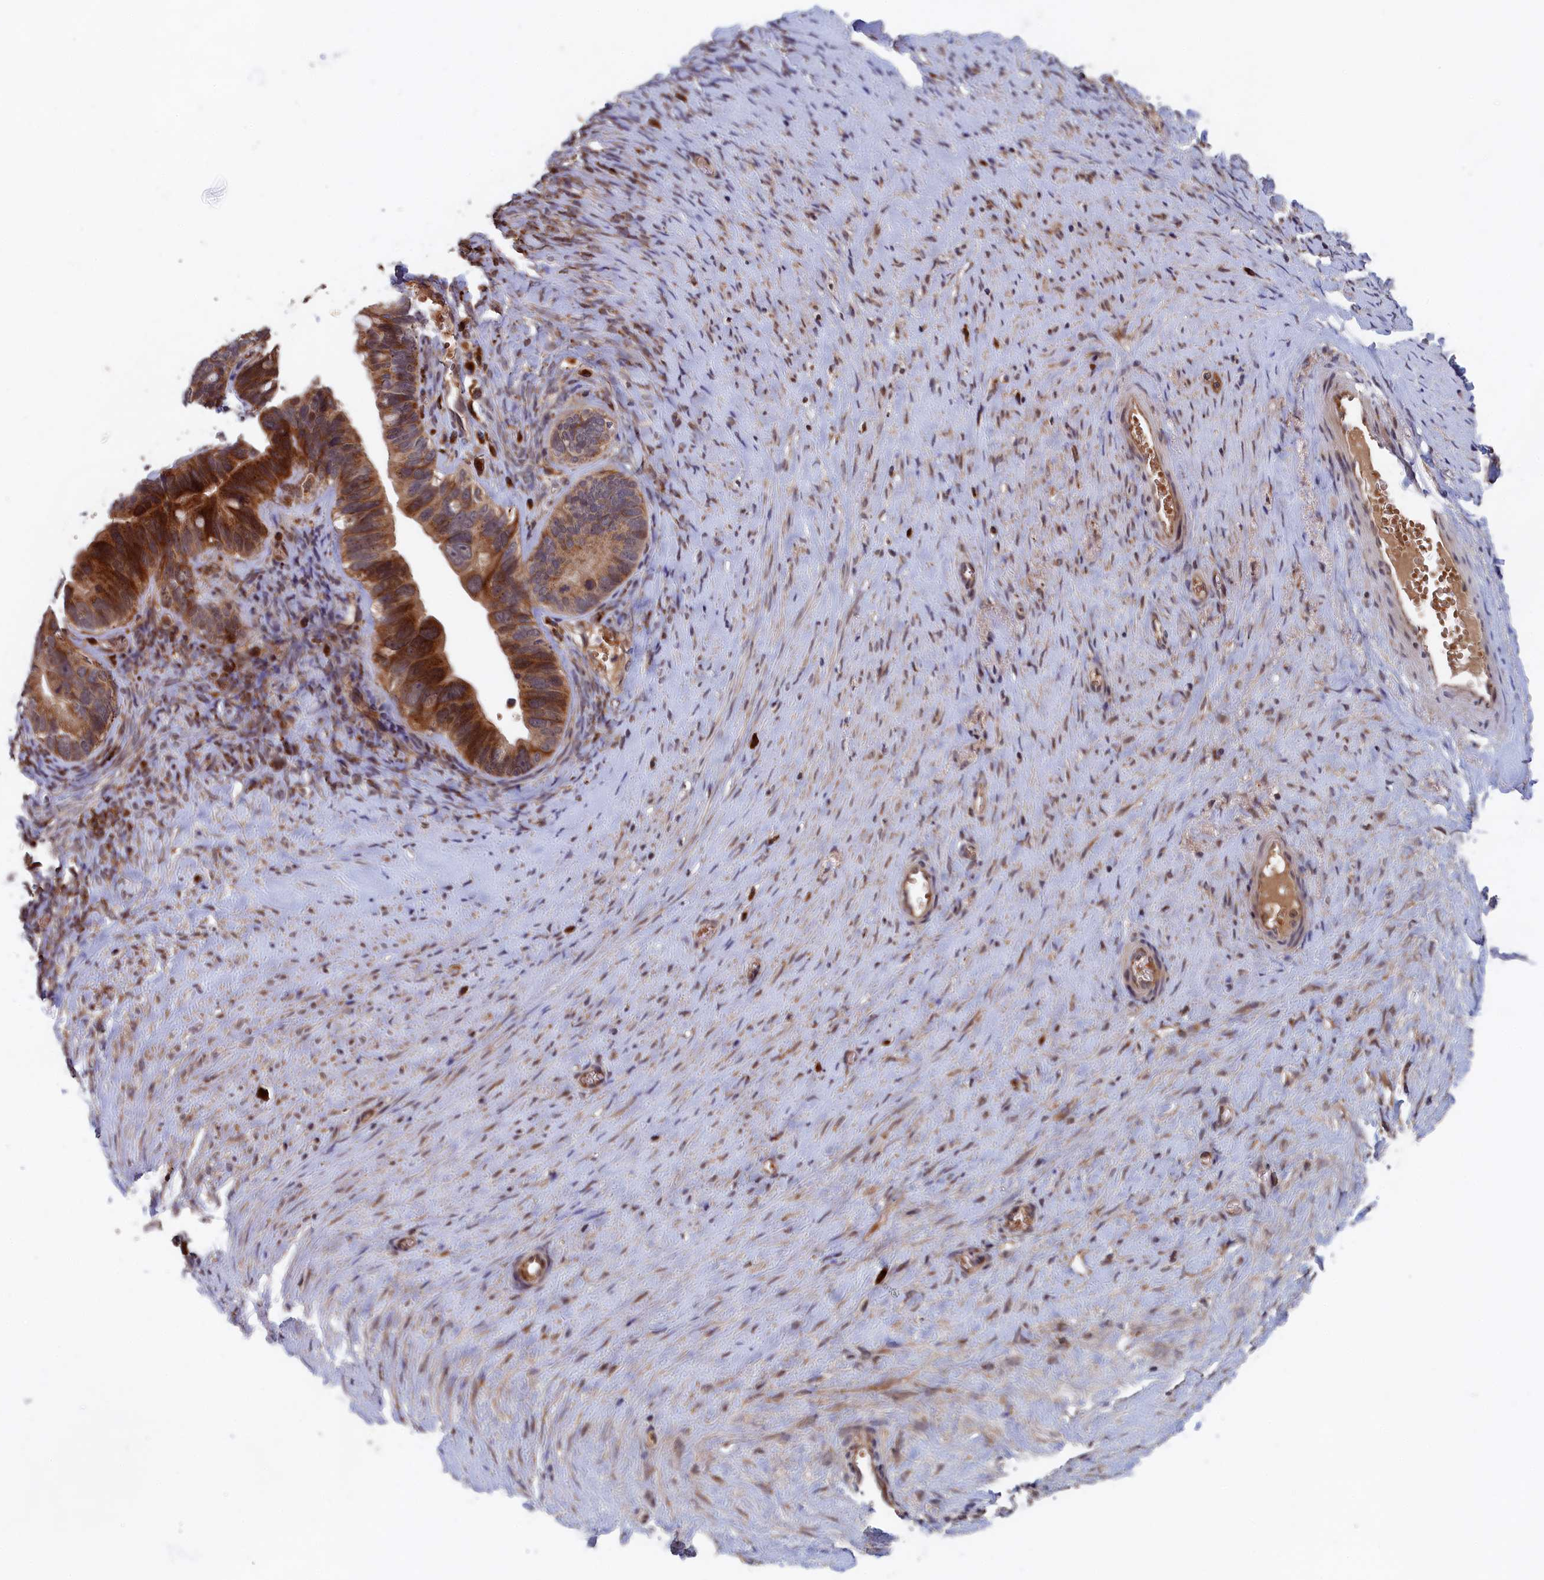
{"staining": {"intensity": "strong", "quantity": "25%-75%", "location": "cytoplasmic/membranous"}, "tissue": "ovarian cancer", "cell_type": "Tumor cells", "image_type": "cancer", "snomed": [{"axis": "morphology", "description": "Cystadenocarcinoma, serous, NOS"}, {"axis": "topography", "description": "Ovary"}], "caption": "A micrograph showing strong cytoplasmic/membranous positivity in about 25%-75% of tumor cells in serous cystadenocarcinoma (ovarian), as visualized by brown immunohistochemical staining.", "gene": "TRAPPC2L", "patient": {"sex": "female", "age": 56}}